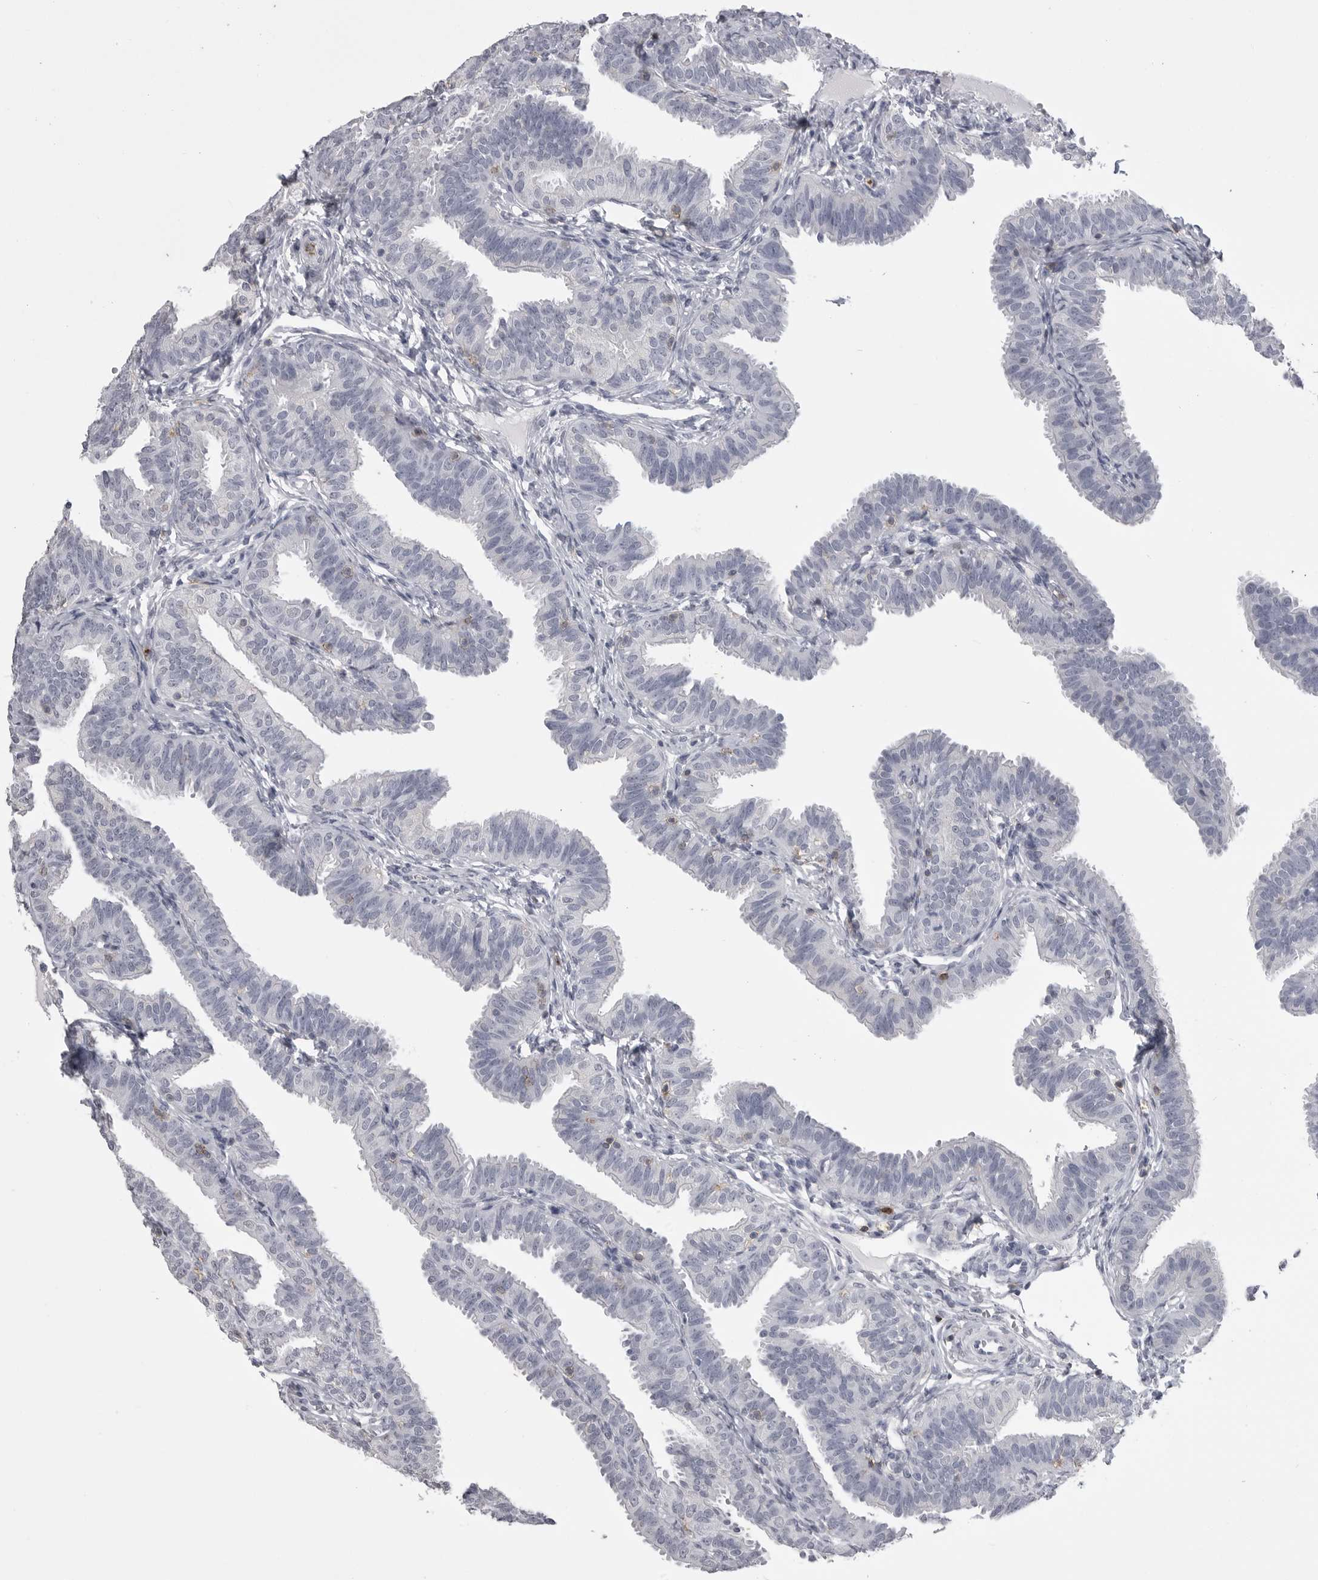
{"staining": {"intensity": "negative", "quantity": "none", "location": "none"}, "tissue": "fallopian tube", "cell_type": "Glandular cells", "image_type": "normal", "snomed": [{"axis": "morphology", "description": "Normal tissue, NOS"}, {"axis": "topography", "description": "Fallopian tube"}], "caption": "Immunohistochemistry photomicrograph of normal human fallopian tube stained for a protein (brown), which reveals no expression in glandular cells. (IHC, brightfield microscopy, high magnification).", "gene": "ITGAL", "patient": {"sex": "female", "age": 35}}